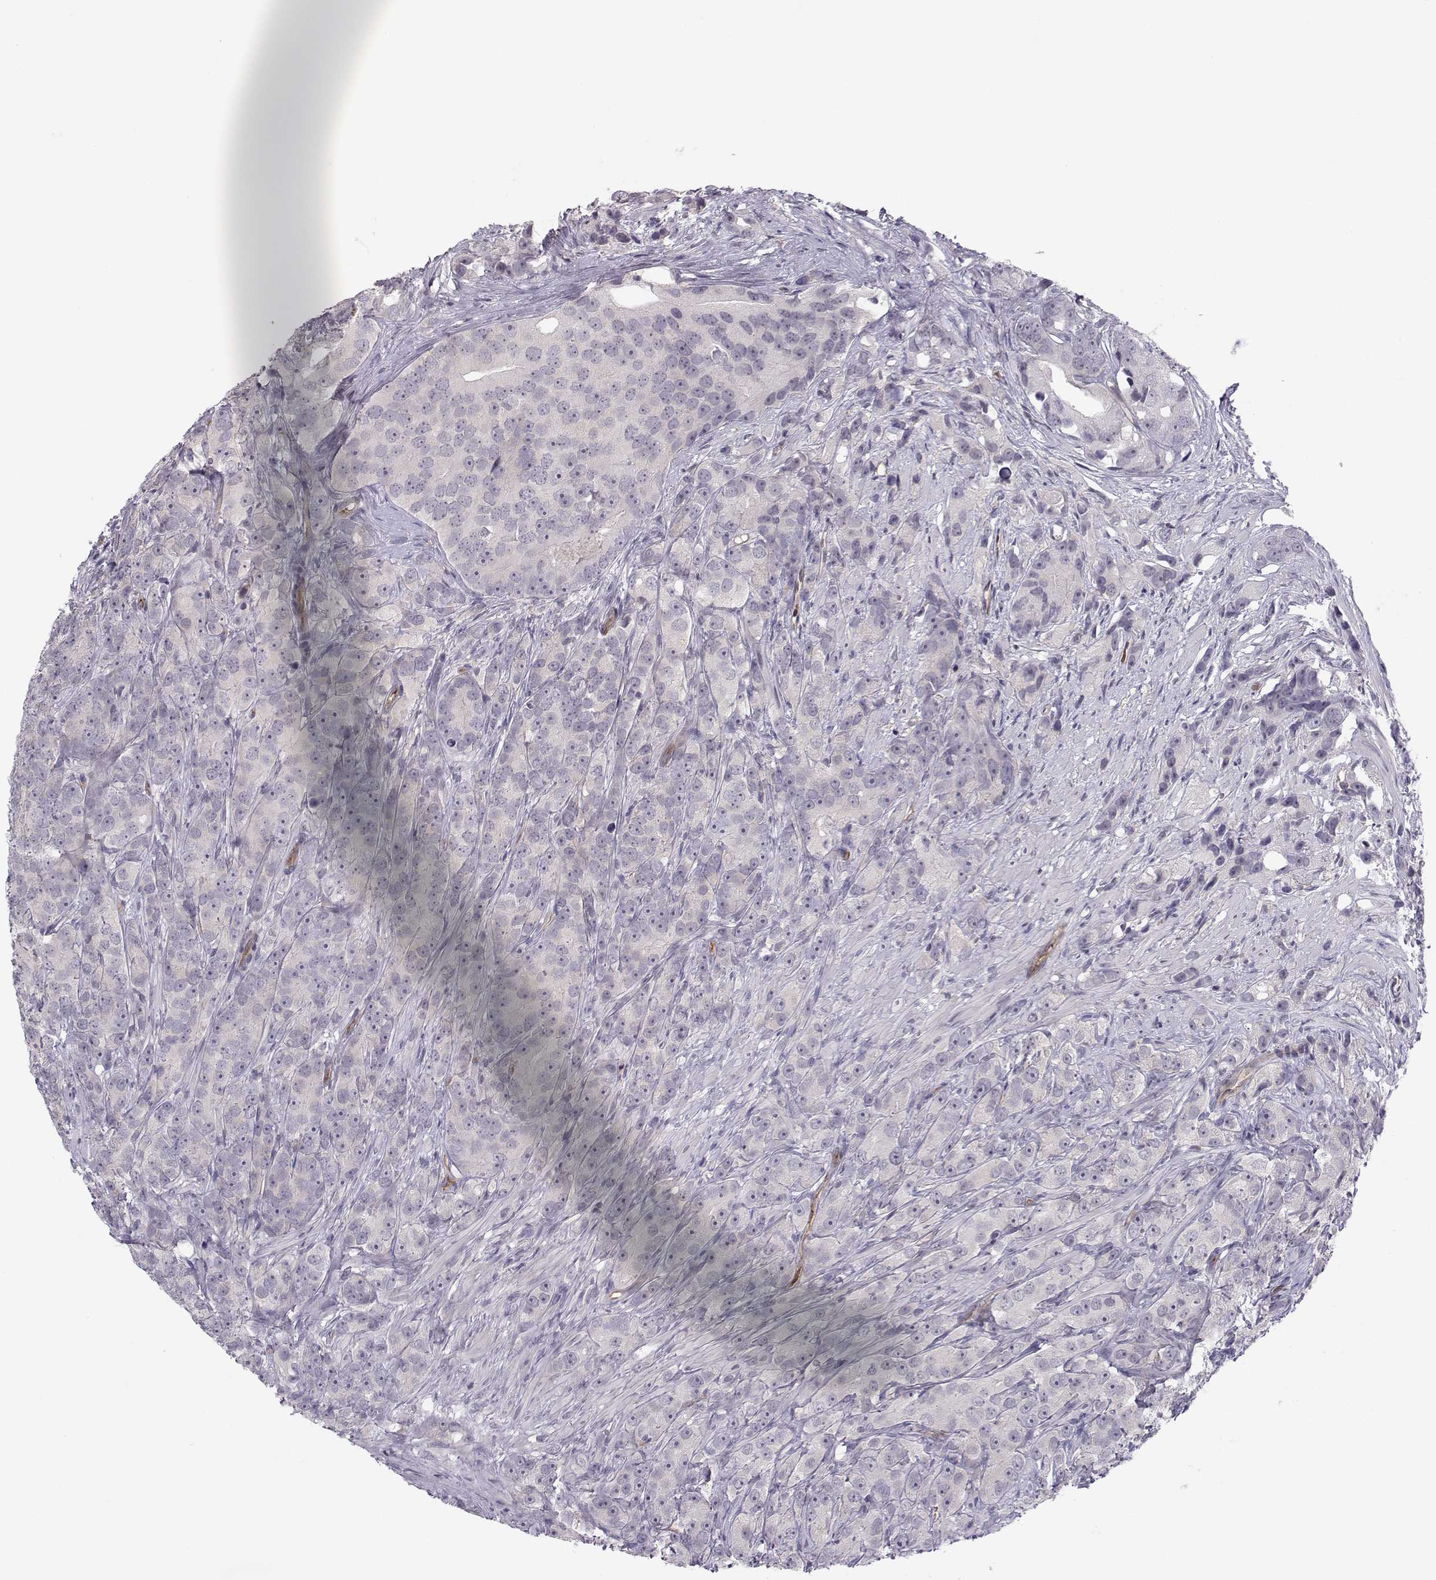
{"staining": {"intensity": "negative", "quantity": "none", "location": "none"}, "tissue": "prostate cancer", "cell_type": "Tumor cells", "image_type": "cancer", "snomed": [{"axis": "morphology", "description": "Adenocarcinoma, High grade"}, {"axis": "topography", "description": "Prostate"}], "caption": "High magnification brightfield microscopy of high-grade adenocarcinoma (prostate) stained with DAB (brown) and counterstained with hematoxylin (blue): tumor cells show no significant expression.", "gene": "KIF13B", "patient": {"sex": "male", "age": 90}}